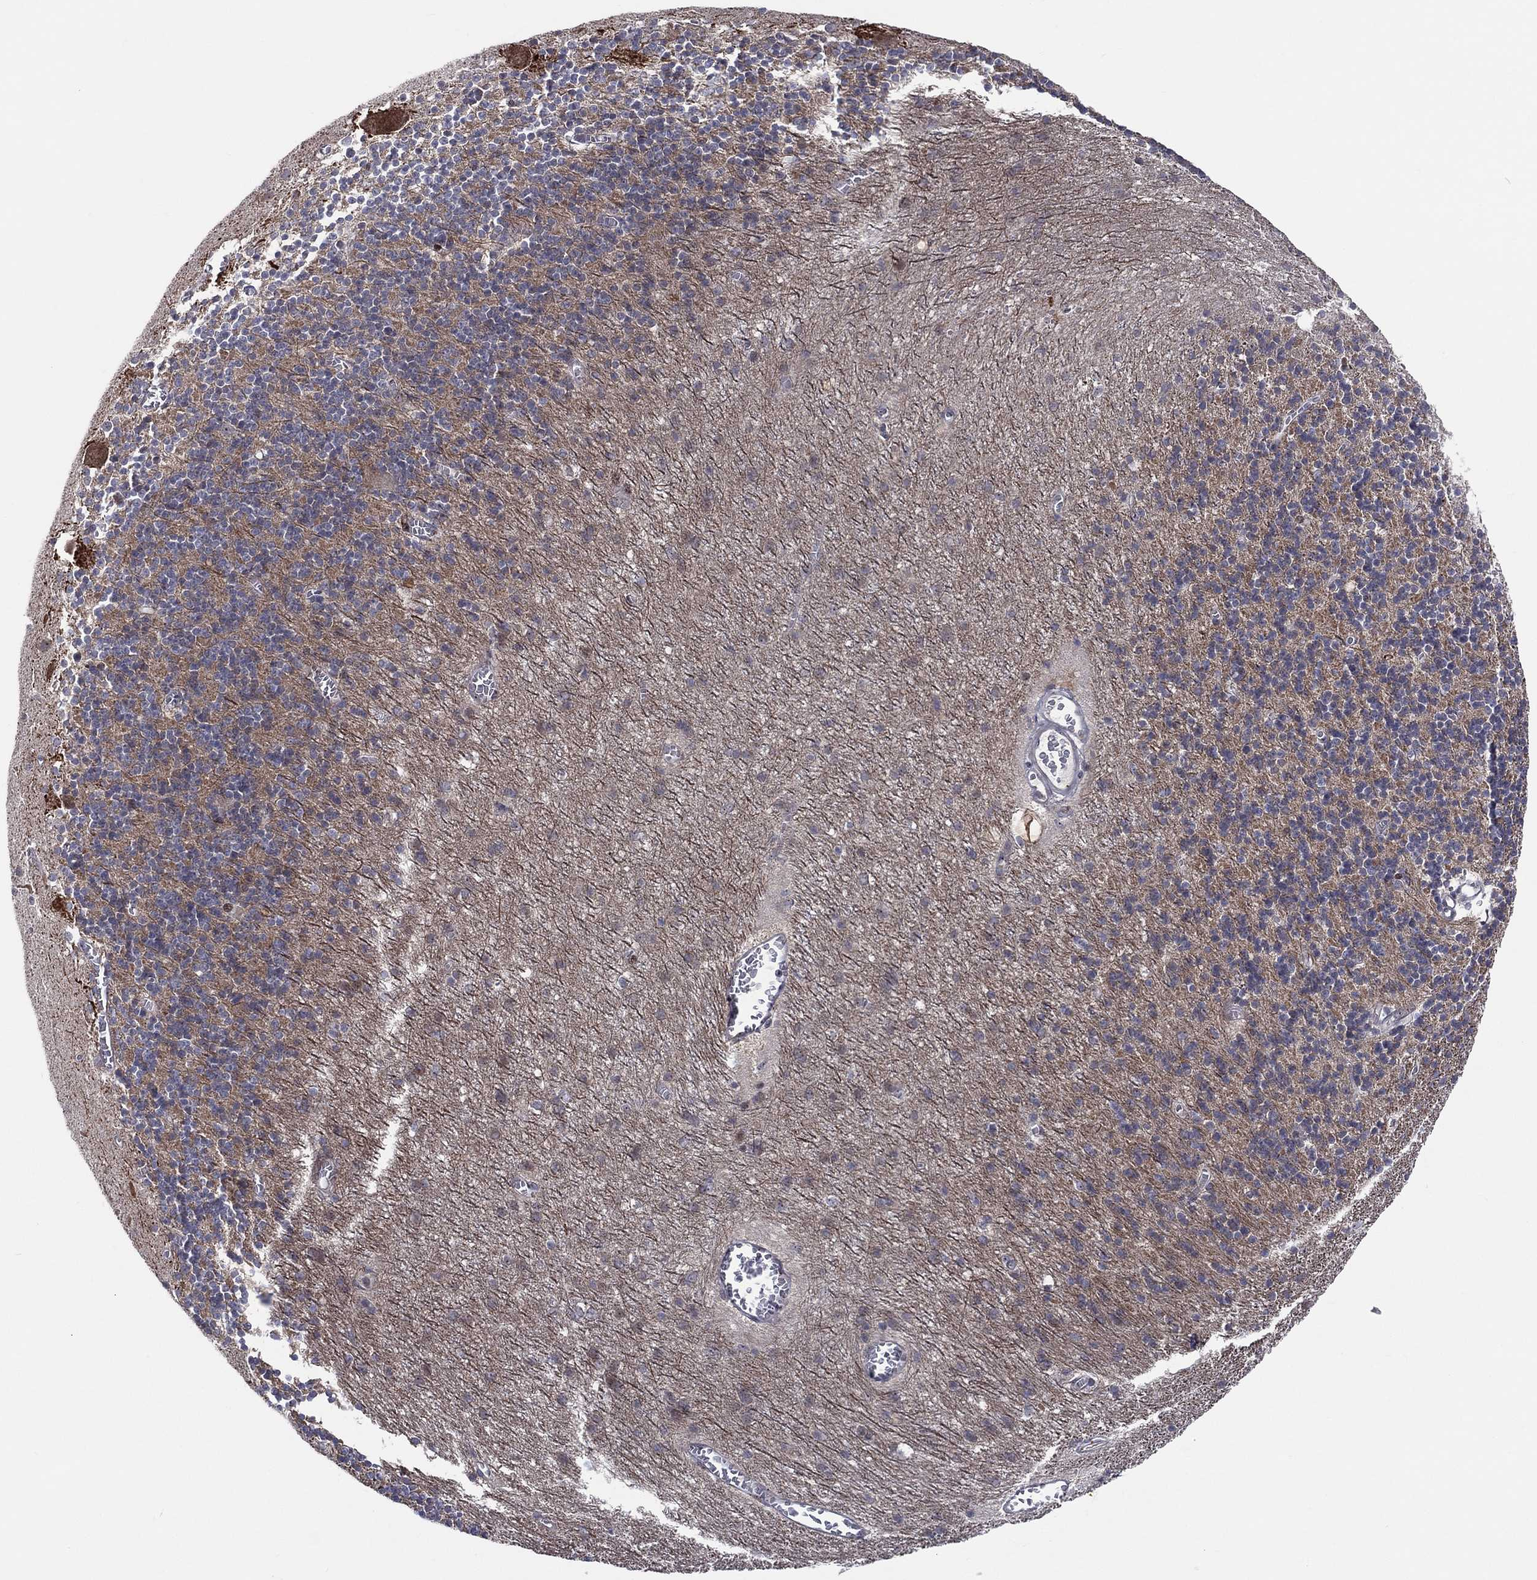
{"staining": {"intensity": "negative", "quantity": "none", "location": "none"}, "tissue": "cerebellum", "cell_type": "Cells in granular layer", "image_type": "normal", "snomed": [{"axis": "morphology", "description": "Normal tissue, NOS"}, {"axis": "topography", "description": "Cerebellum"}], "caption": "Cerebellum was stained to show a protein in brown. There is no significant expression in cells in granular layer. (DAB (3,3'-diaminobenzidine) IHC visualized using brightfield microscopy, high magnification).", "gene": "VHL", "patient": {"sex": "male", "age": 70}}